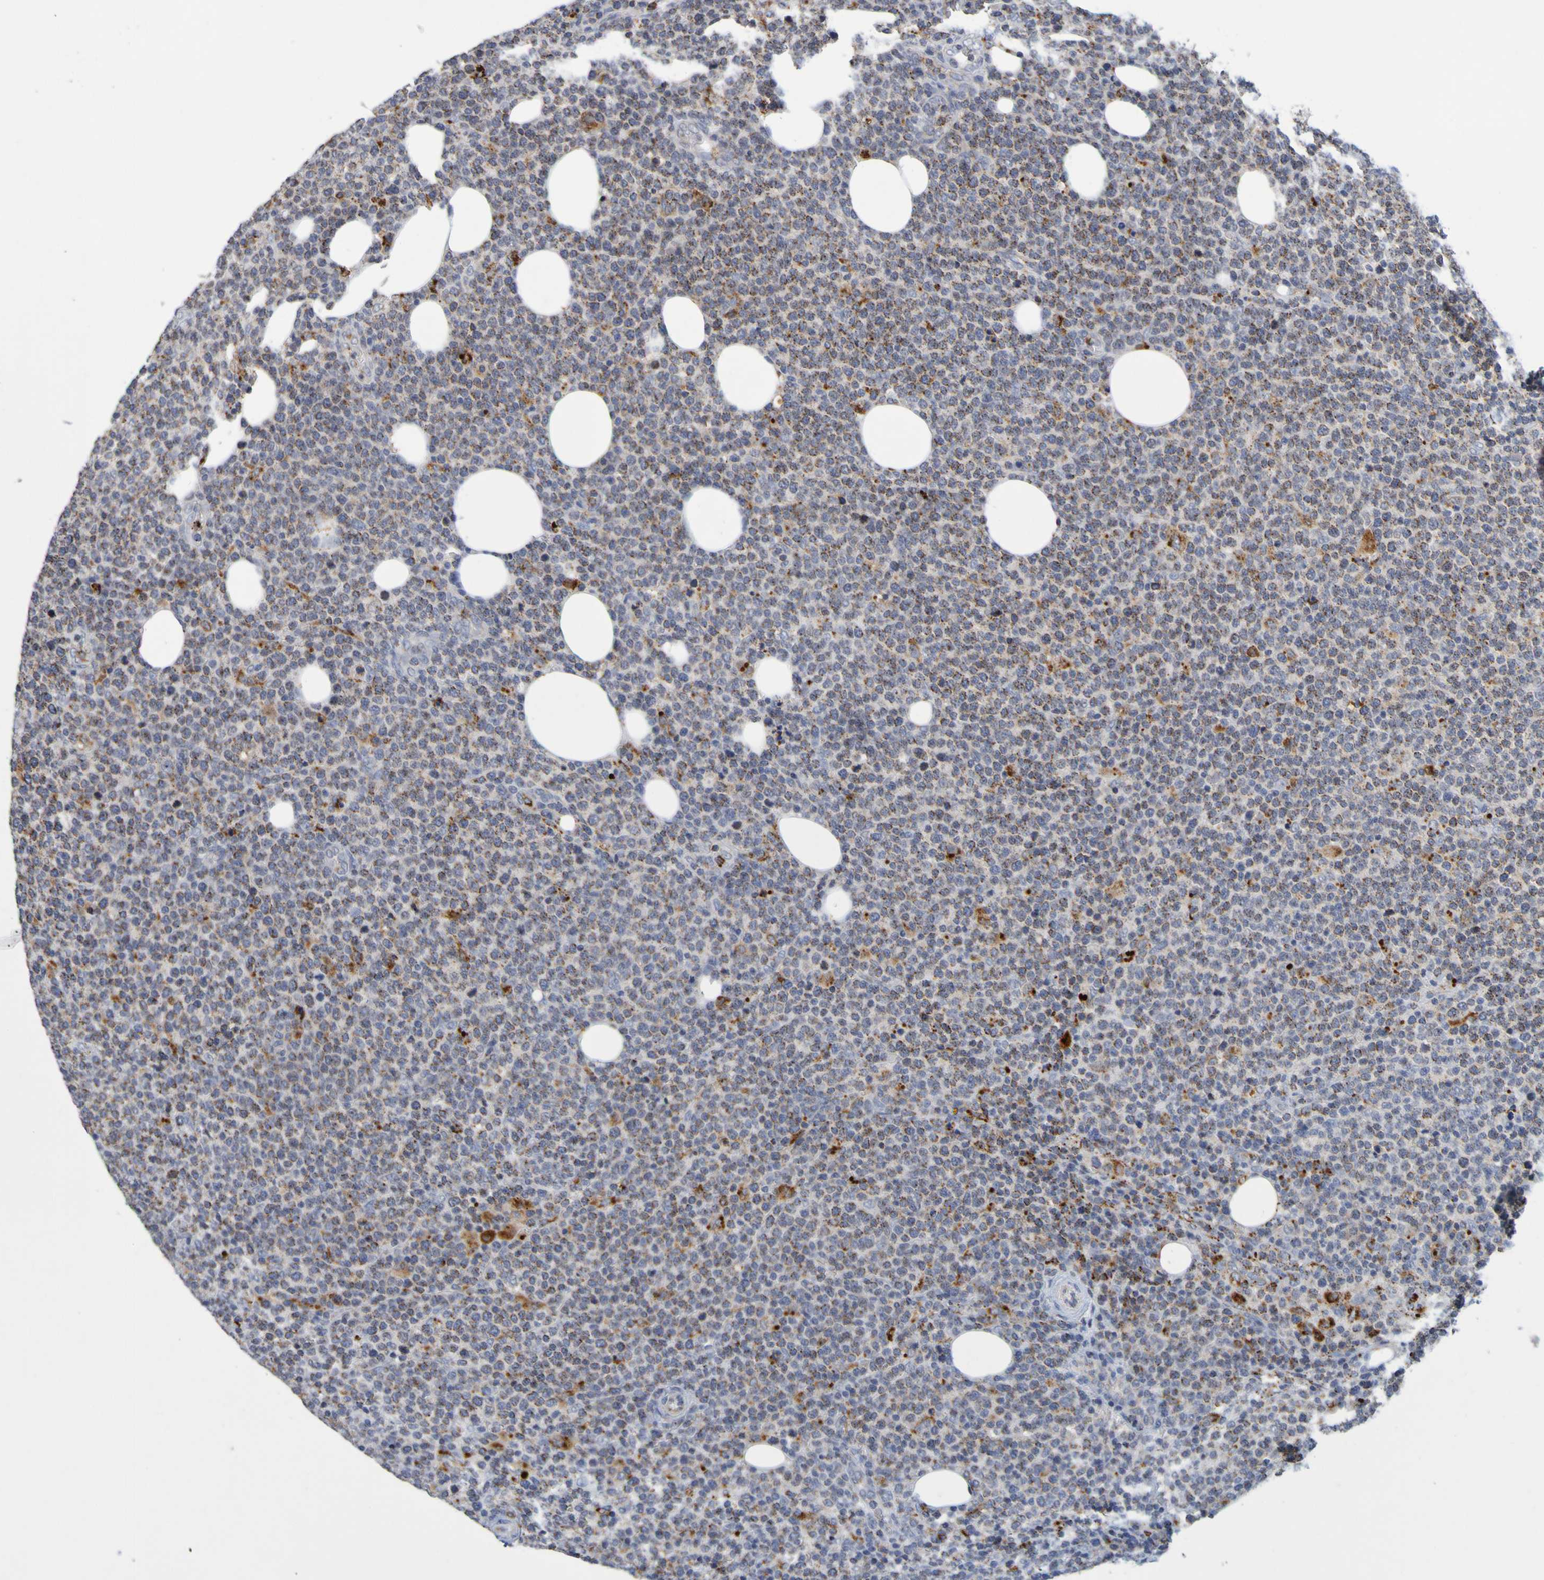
{"staining": {"intensity": "moderate", "quantity": "25%-75%", "location": "cytoplasmic/membranous"}, "tissue": "lymphoma", "cell_type": "Tumor cells", "image_type": "cancer", "snomed": [{"axis": "morphology", "description": "Malignant lymphoma, non-Hodgkin's type, High grade"}, {"axis": "topography", "description": "Lymph node"}], "caption": "A medium amount of moderate cytoplasmic/membranous positivity is appreciated in approximately 25%-75% of tumor cells in lymphoma tissue.", "gene": "TPH1", "patient": {"sex": "male", "age": 61}}